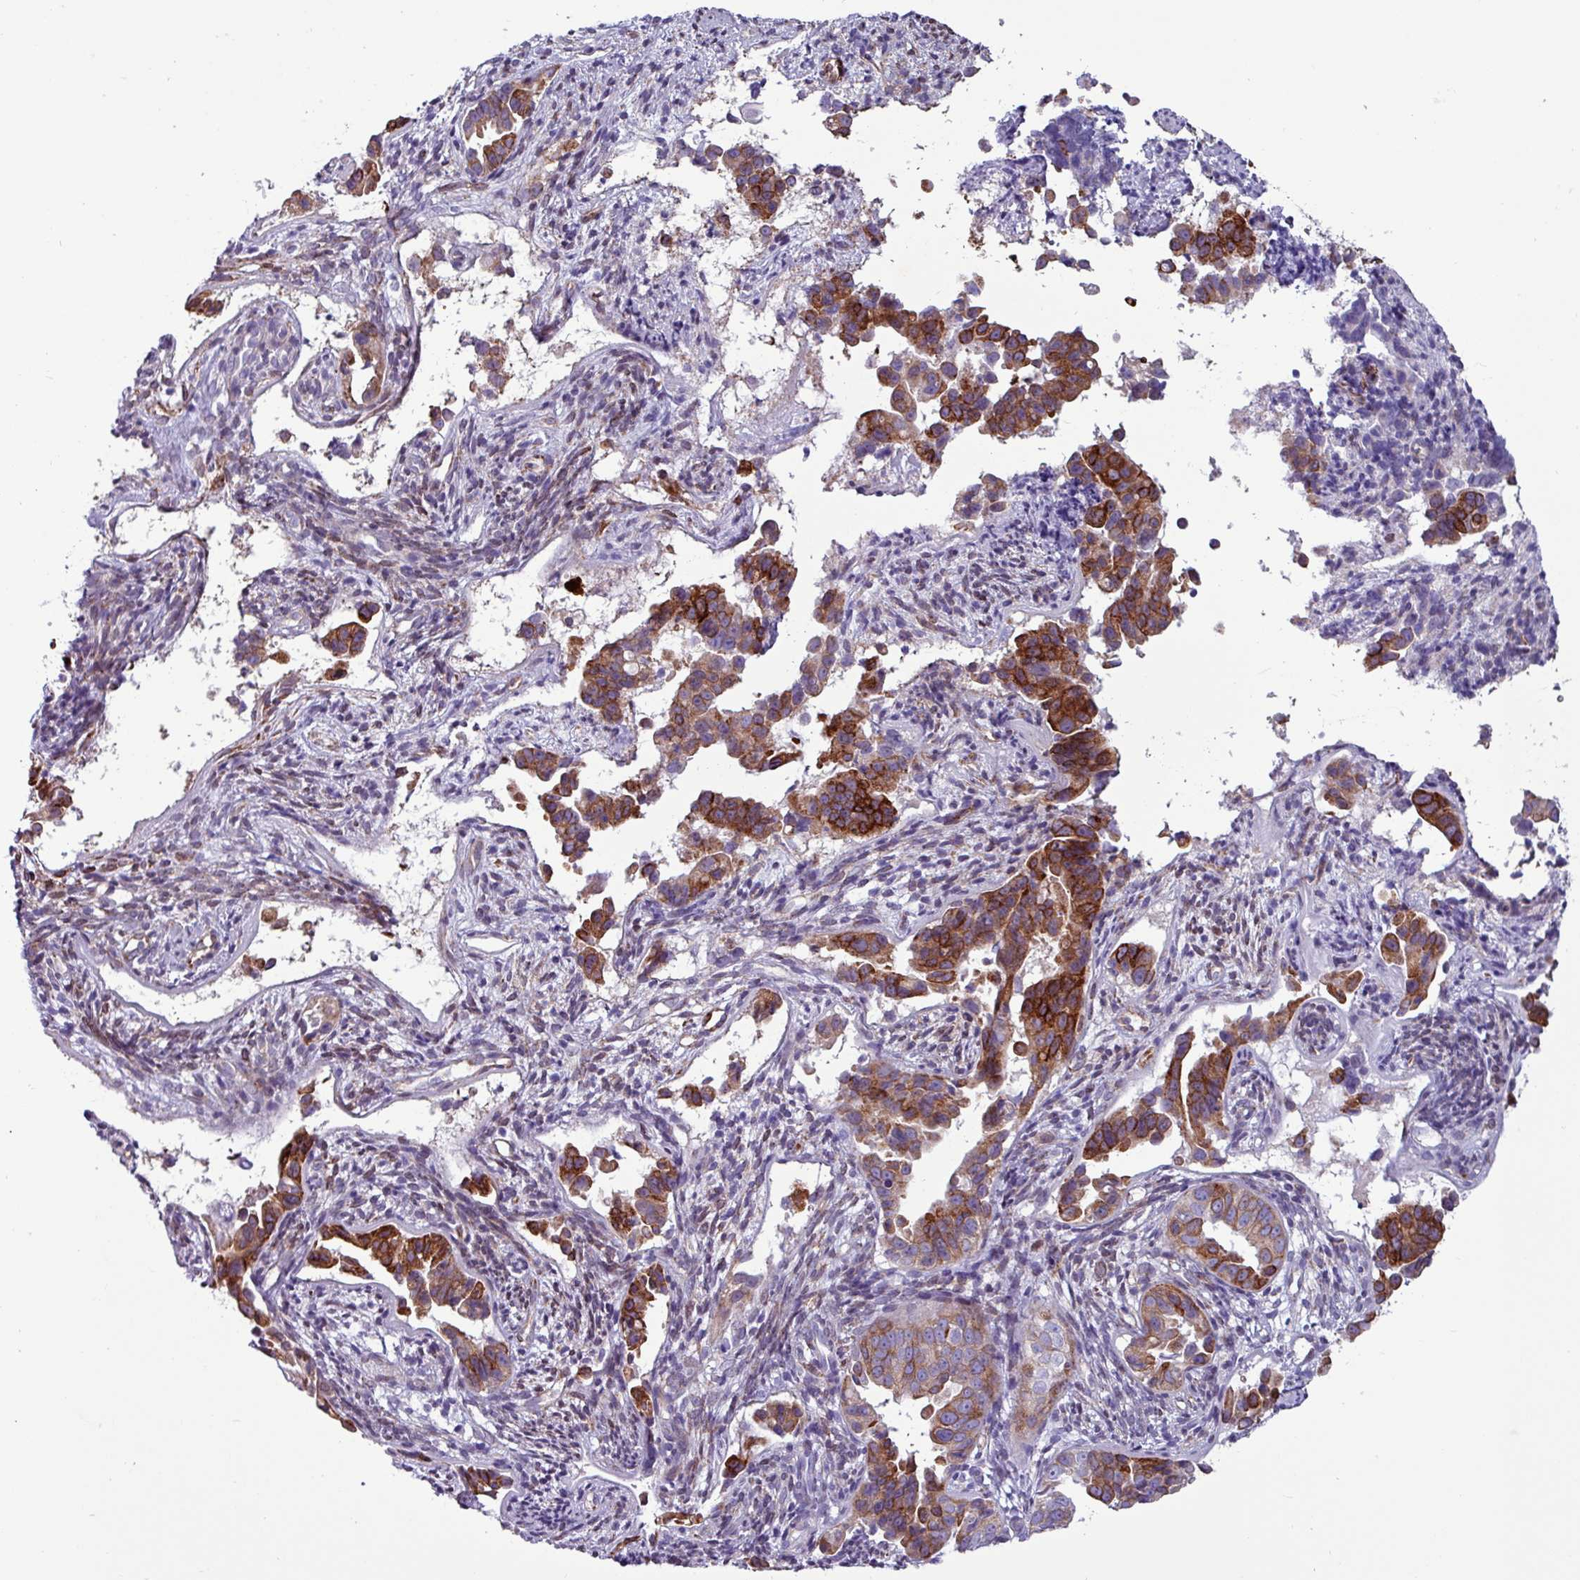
{"staining": {"intensity": "strong", "quantity": "25%-75%", "location": "cytoplasmic/membranous"}, "tissue": "endometrial cancer", "cell_type": "Tumor cells", "image_type": "cancer", "snomed": [{"axis": "morphology", "description": "Adenocarcinoma, NOS"}, {"axis": "topography", "description": "Endometrium"}], "caption": "A high amount of strong cytoplasmic/membranous positivity is identified in approximately 25%-75% of tumor cells in adenocarcinoma (endometrial) tissue. The protein of interest is shown in brown color, while the nuclei are stained blue.", "gene": "PPP1R35", "patient": {"sex": "female", "age": 57}}